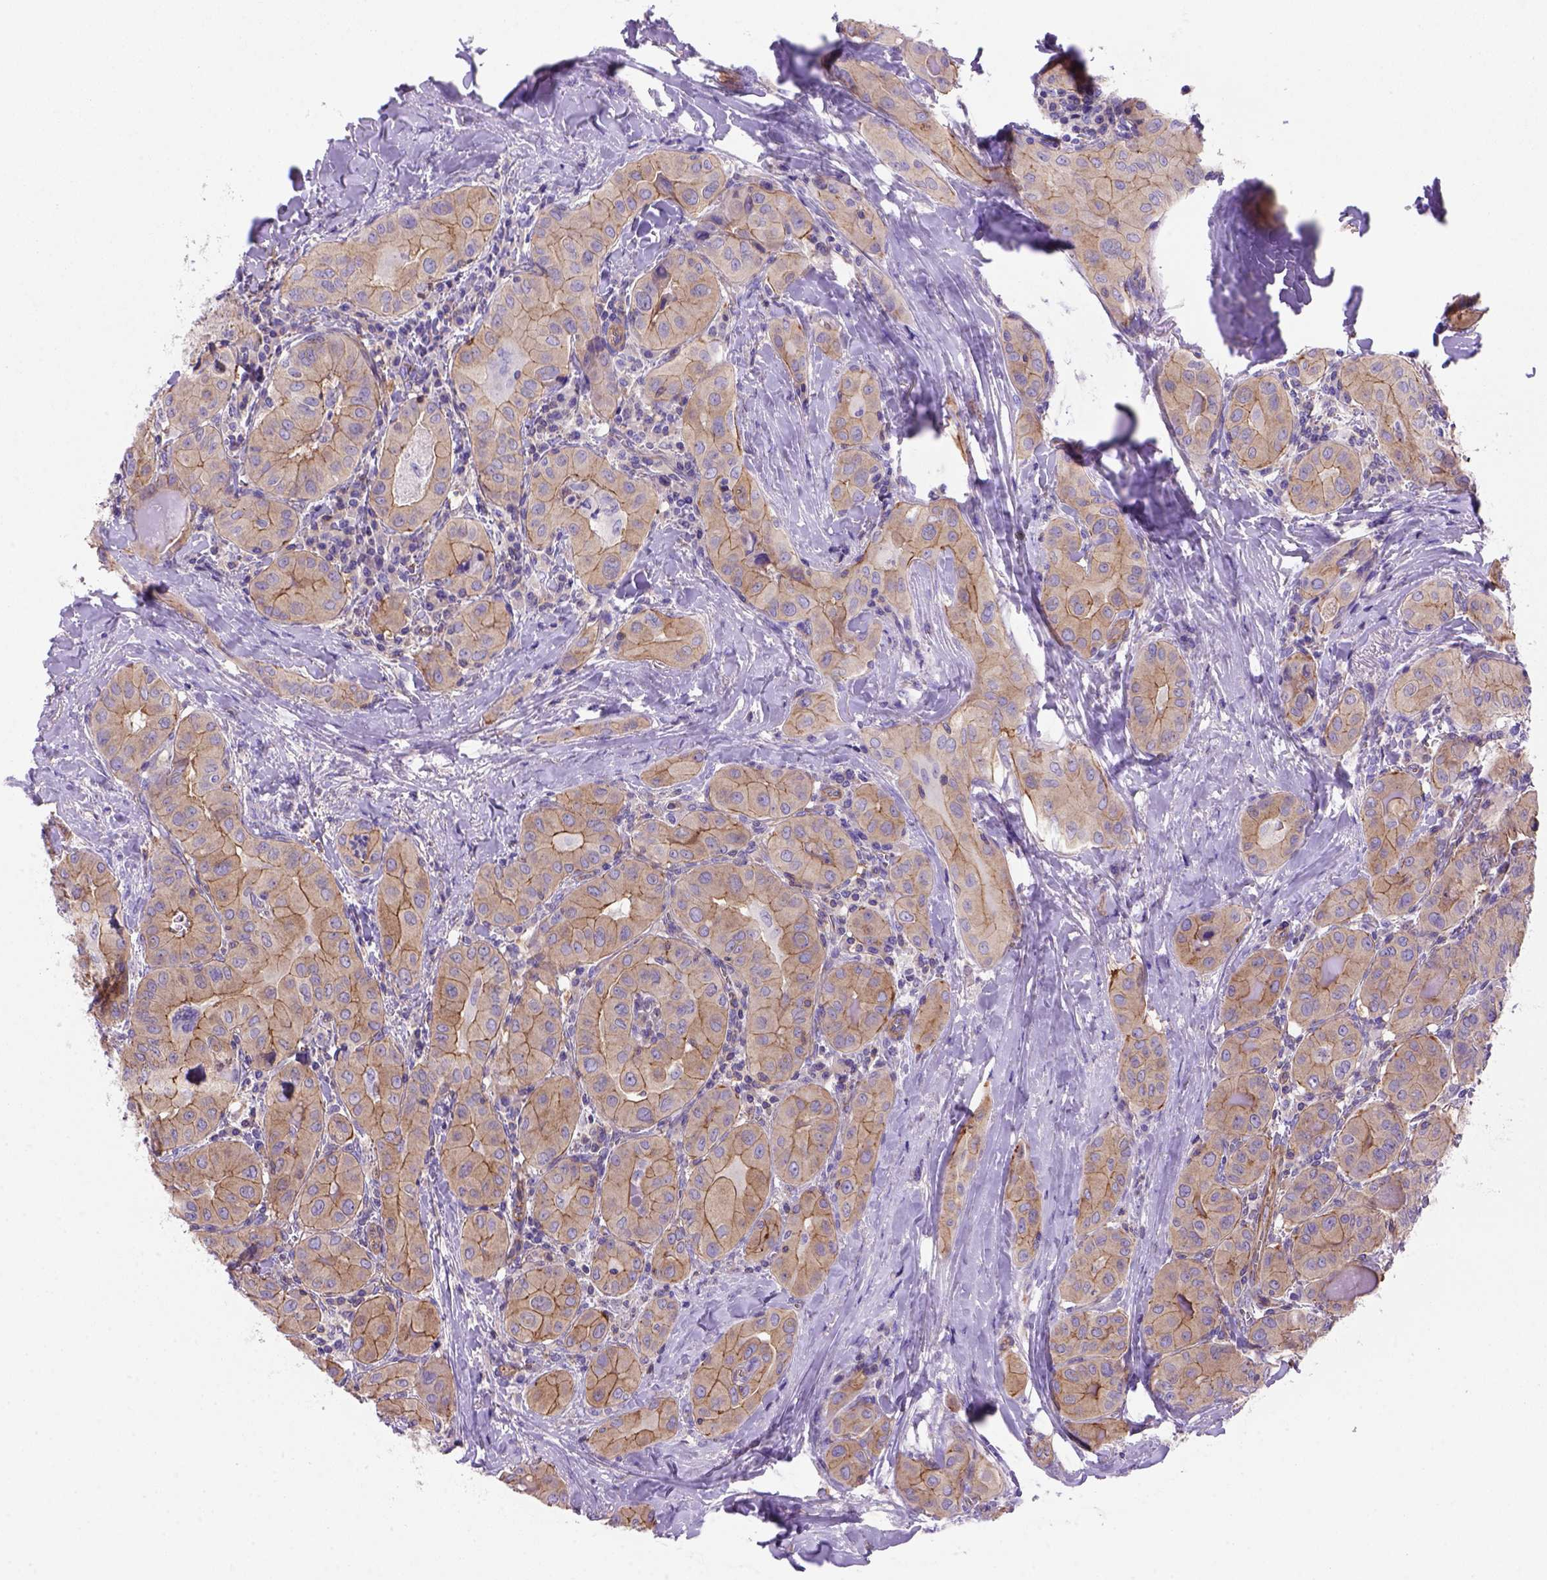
{"staining": {"intensity": "moderate", "quantity": ">75%", "location": "cytoplasmic/membranous"}, "tissue": "thyroid cancer", "cell_type": "Tumor cells", "image_type": "cancer", "snomed": [{"axis": "morphology", "description": "Papillary adenocarcinoma, NOS"}, {"axis": "topography", "description": "Thyroid gland"}], "caption": "DAB (3,3'-diaminobenzidine) immunohistochemical staining of human papillary adenocarcinoma (thyroid) shows moderate cytoplasmic/membranous protein expression in approximately >75% of tumor cells.", "gene": "PEX12", "patient": {"sex": "female", "age": 37}}